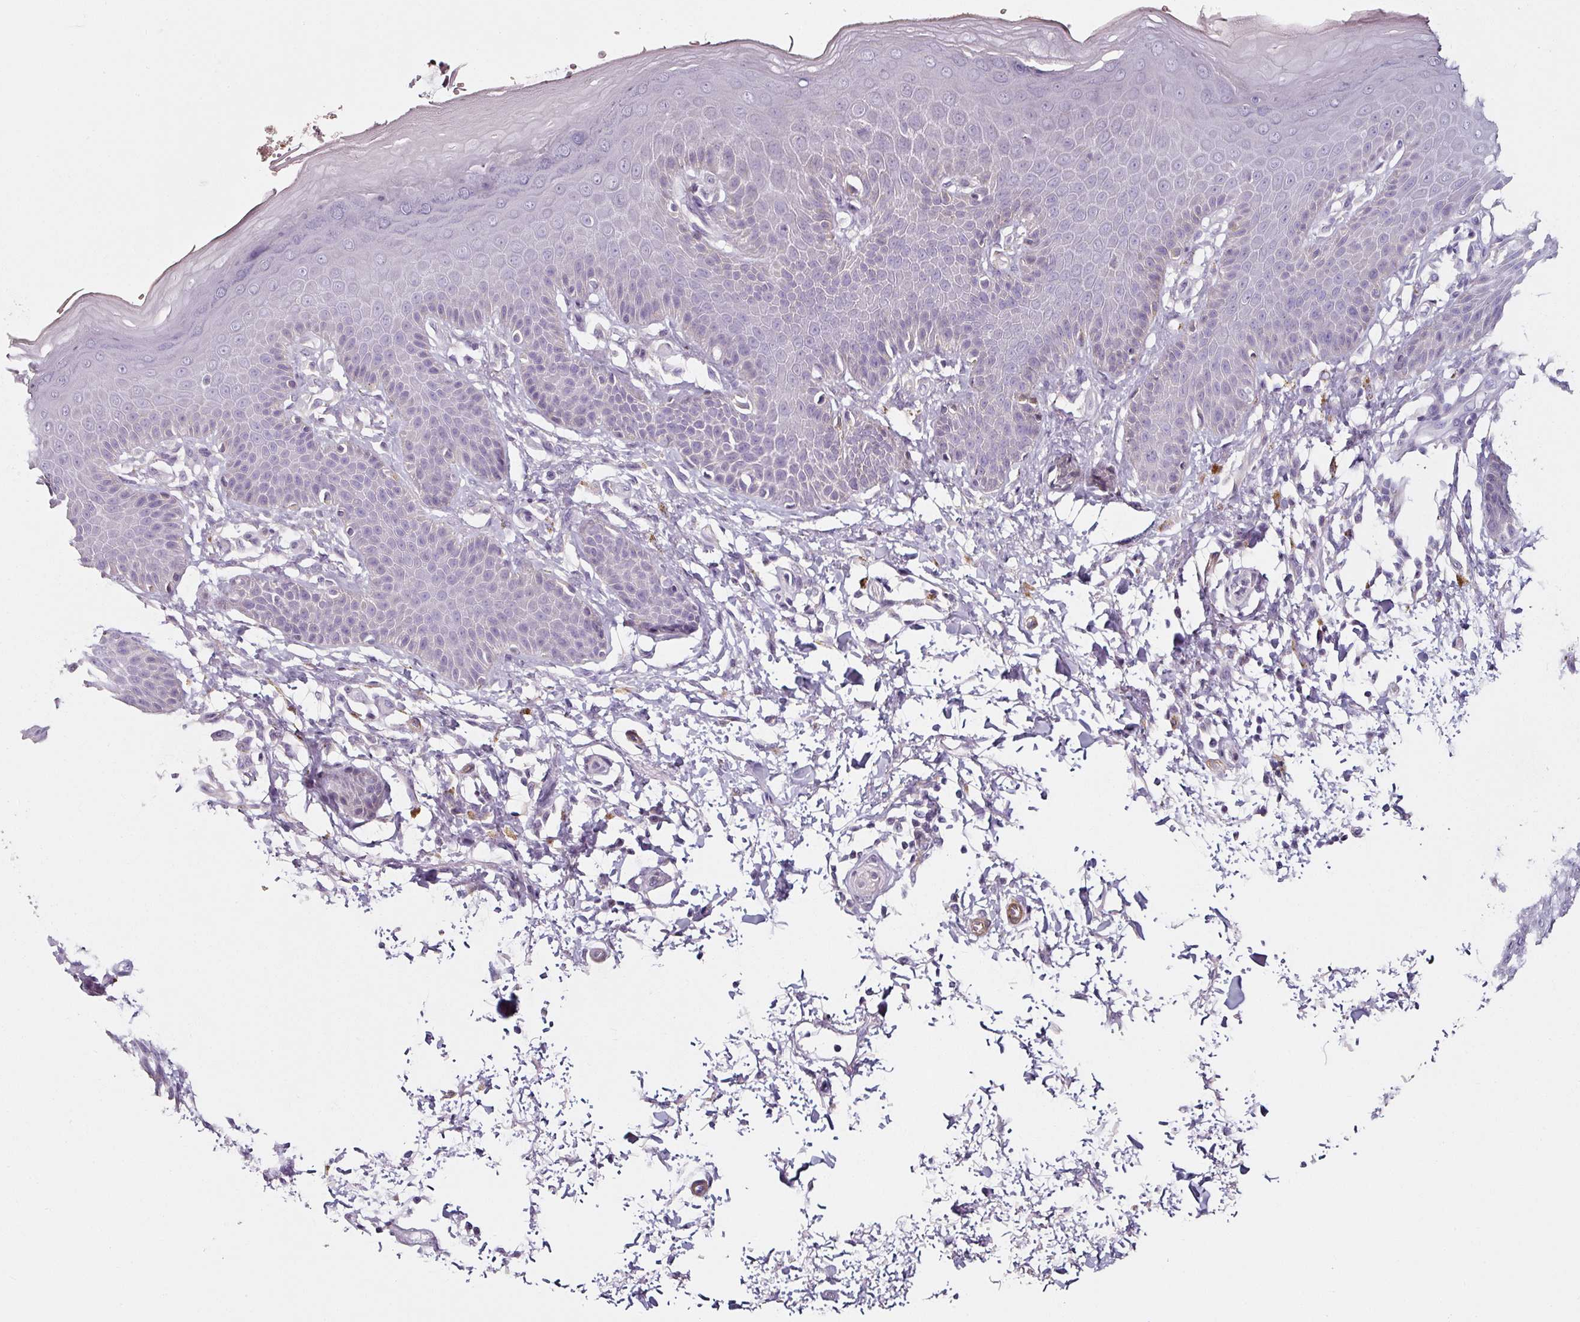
{"staining": {"intensity": "negative", "quantity": "none", "location": "none"}, "tissue": "skin", "cell_type": "Epidermal cells", "image_type": "normal", "snomed": [{"axis": "morphology", "description": "Normal tissue, NOS"}, {"axis": "topography", "description": "Peripheral nerve tissue"}], "caption": "Protein analysis of benign skin exhibits no significant expression in epidermal cells.", "gene": "CAP2", "patient": {"sex": "male", "age": 51}}